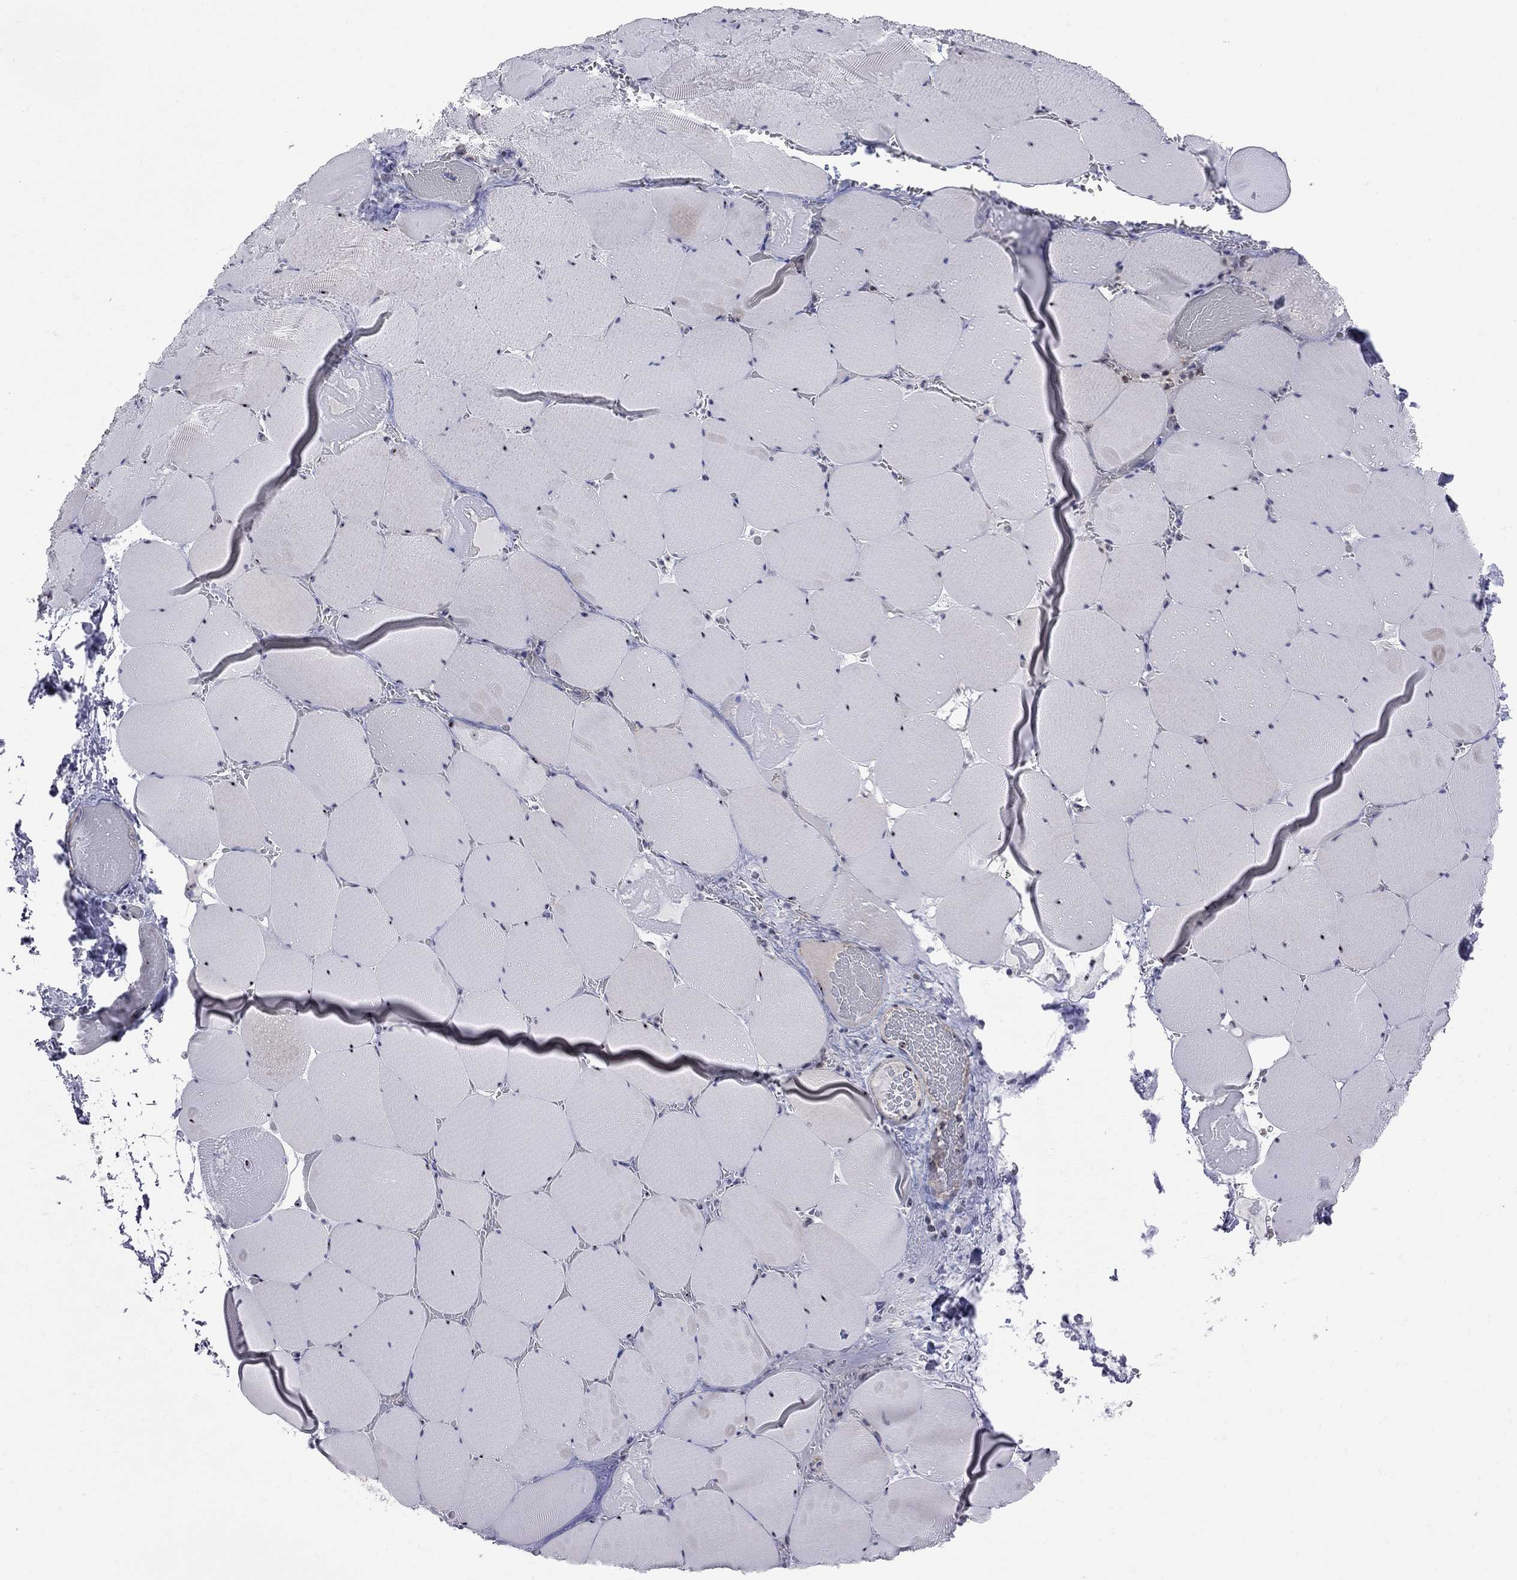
{"staining": {"intensity": "moderate", "quantity": "<25%", "location": "nuclear"}, "tissue": "skeletal muscle", "cell_type": "Myocytes", "image_type": "normal", "snomed": [{"axis": "morphology", "description": "Normal tissue, NOS"}, {"axis": "morphology", "description": "Malignant melanoma, Metastatic site"}, {"axis": "topography", "description": "Skeletal muscle"}], "caption": "The image demonstrates a brown stain indicating the presence of a protein in the nuclear of myocytes in skeletal muscle. Using DAB (3,3'-diaminobenzidine) (brown) and hematoxylin (blue) stains, captured at high magnification using brightfield microscopy.", "gene": "DHX33", "patient": {"sex": "male", "age": 50}}